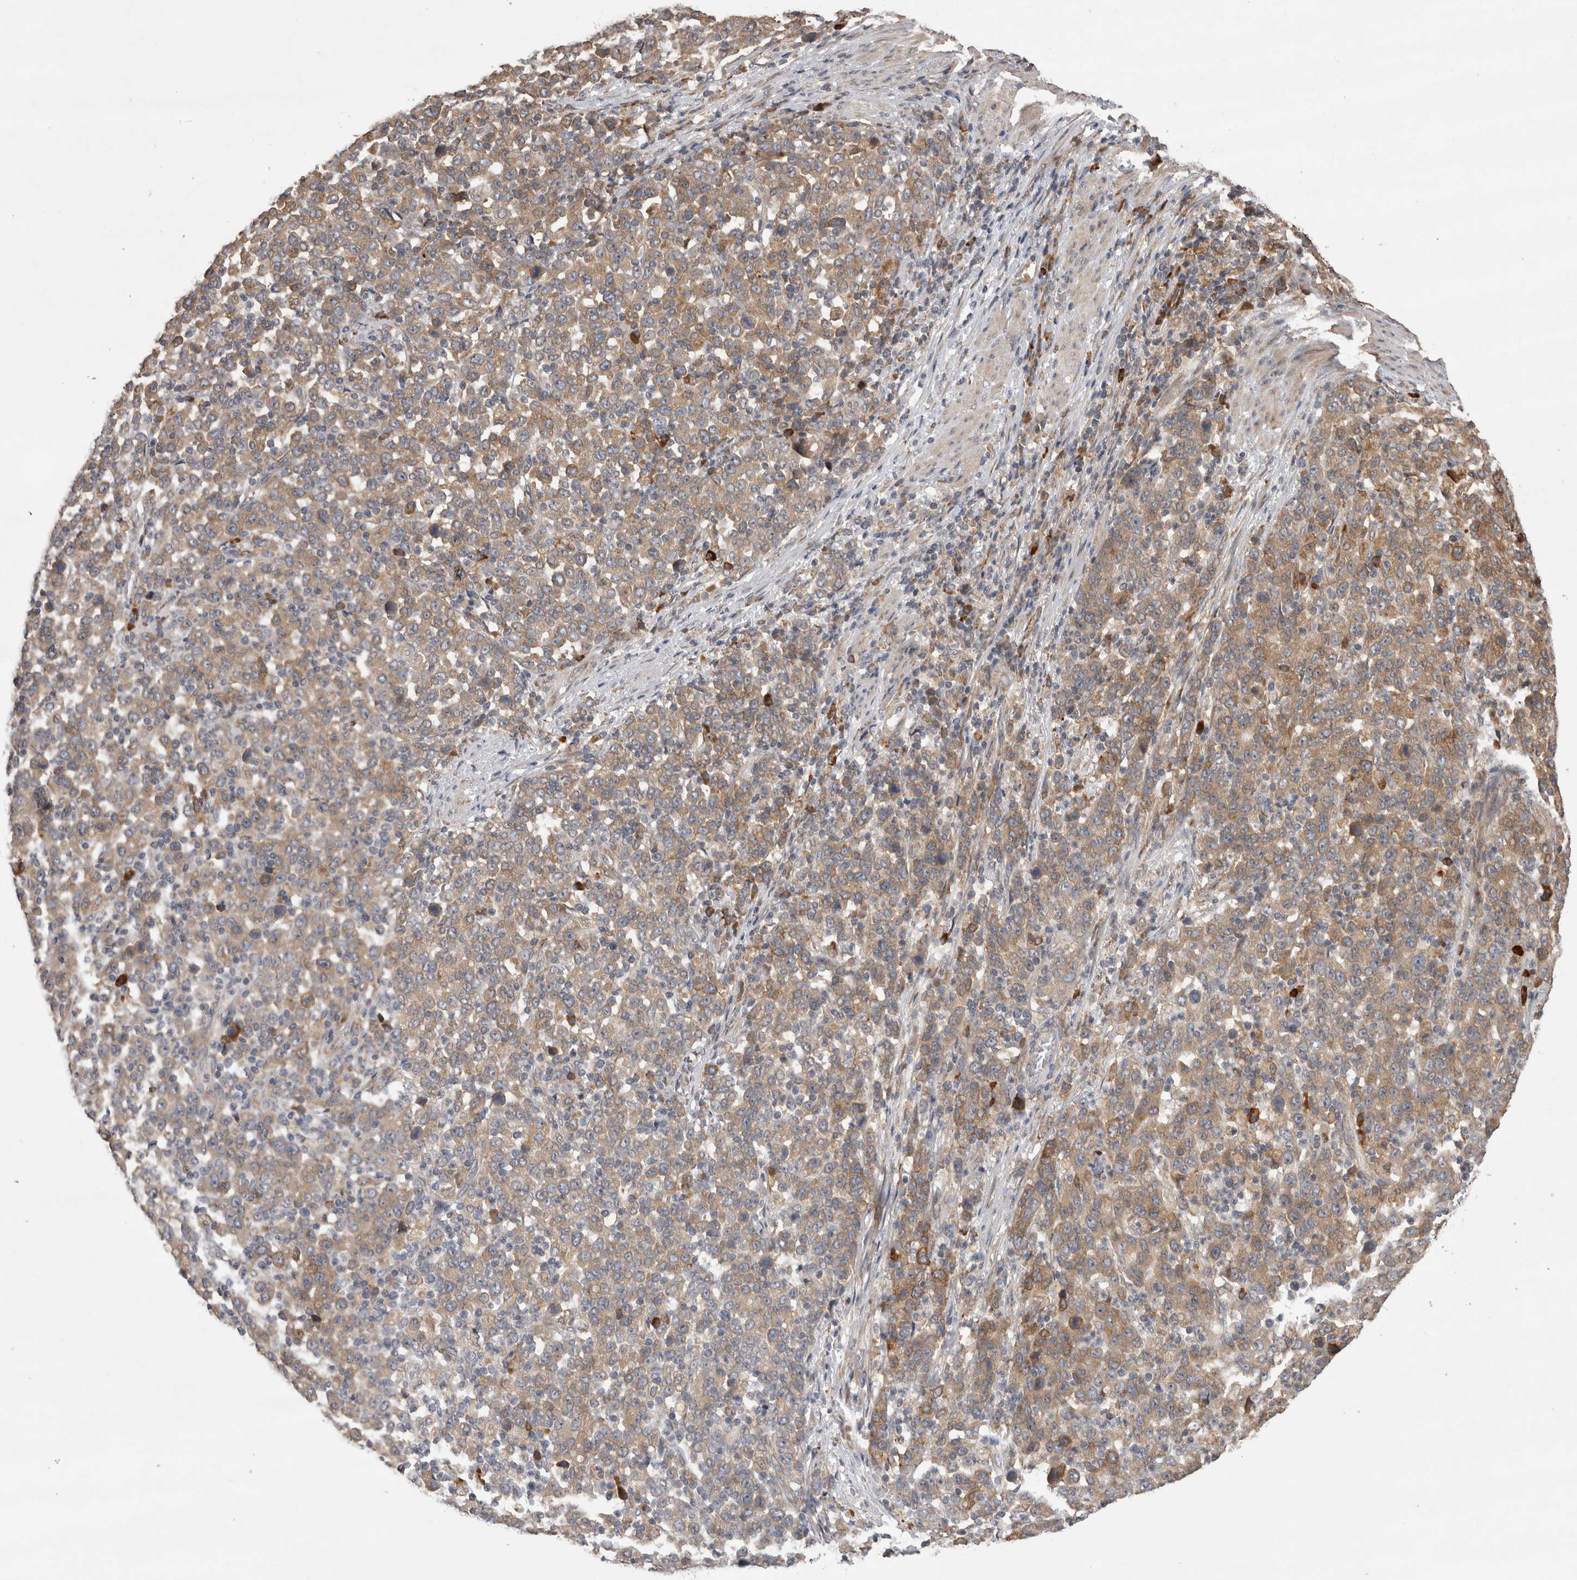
{"staining": {"intensity": "weak", "quantity": ">75%", "location": "cytoplasmic/membranous"}, "tissue": "stomach cancer", "cell_type": "Tumor cells", "image_type": "cancer", "snomed": [{"axis": "morphology", "description": "Adenocarcinoma, NOS"}, {"axis": "topography", "description": "Stomach, upper"}], "caption": "Stomach cancer was stained to show a protein in brown. There is low levels of weak cytoplasmic/membranous expression in approximately >75% of tumor cells.", "gene": "TBCE", "patient": {"sex": "male", "age": 69}}